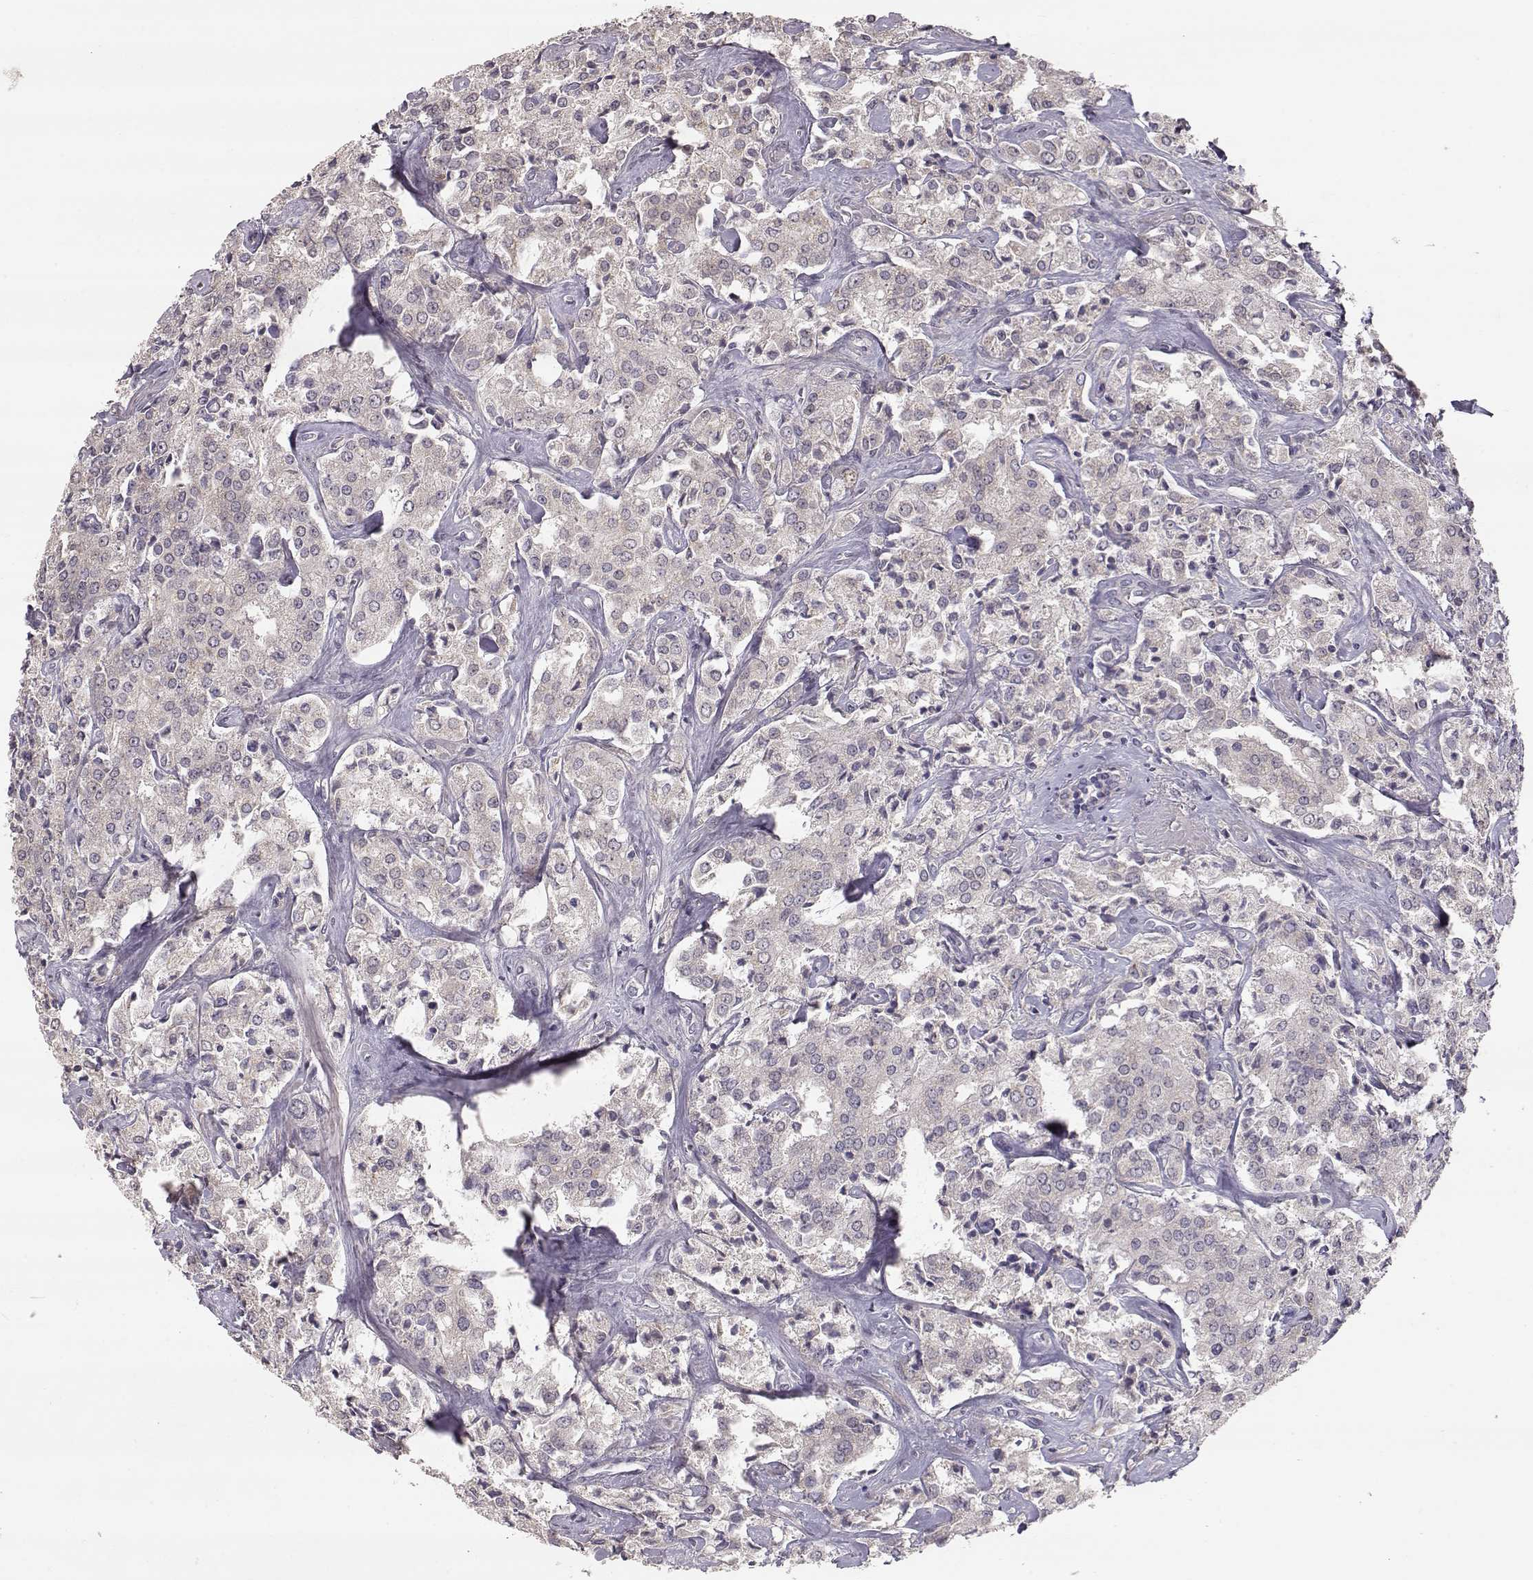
{"staining": {"intensity": "negative", "quantity": "none", "location": "none"}, "tissue": "prostate cancer", "cell_type": "Tumor cells", "image_type": "cancer", "snomed": [{"axis": "morphology", "description": "Adenocarcinoma, NOS"}, {"axis": "topography", "description": "Prostate"}], "caption": "This is an IHC histopathology image of human prostate cancer (adenocarcinoma). There is no expression in tumor cells.", "gene": "PNMT", "patient": {"sex": "male", "age": 66}}